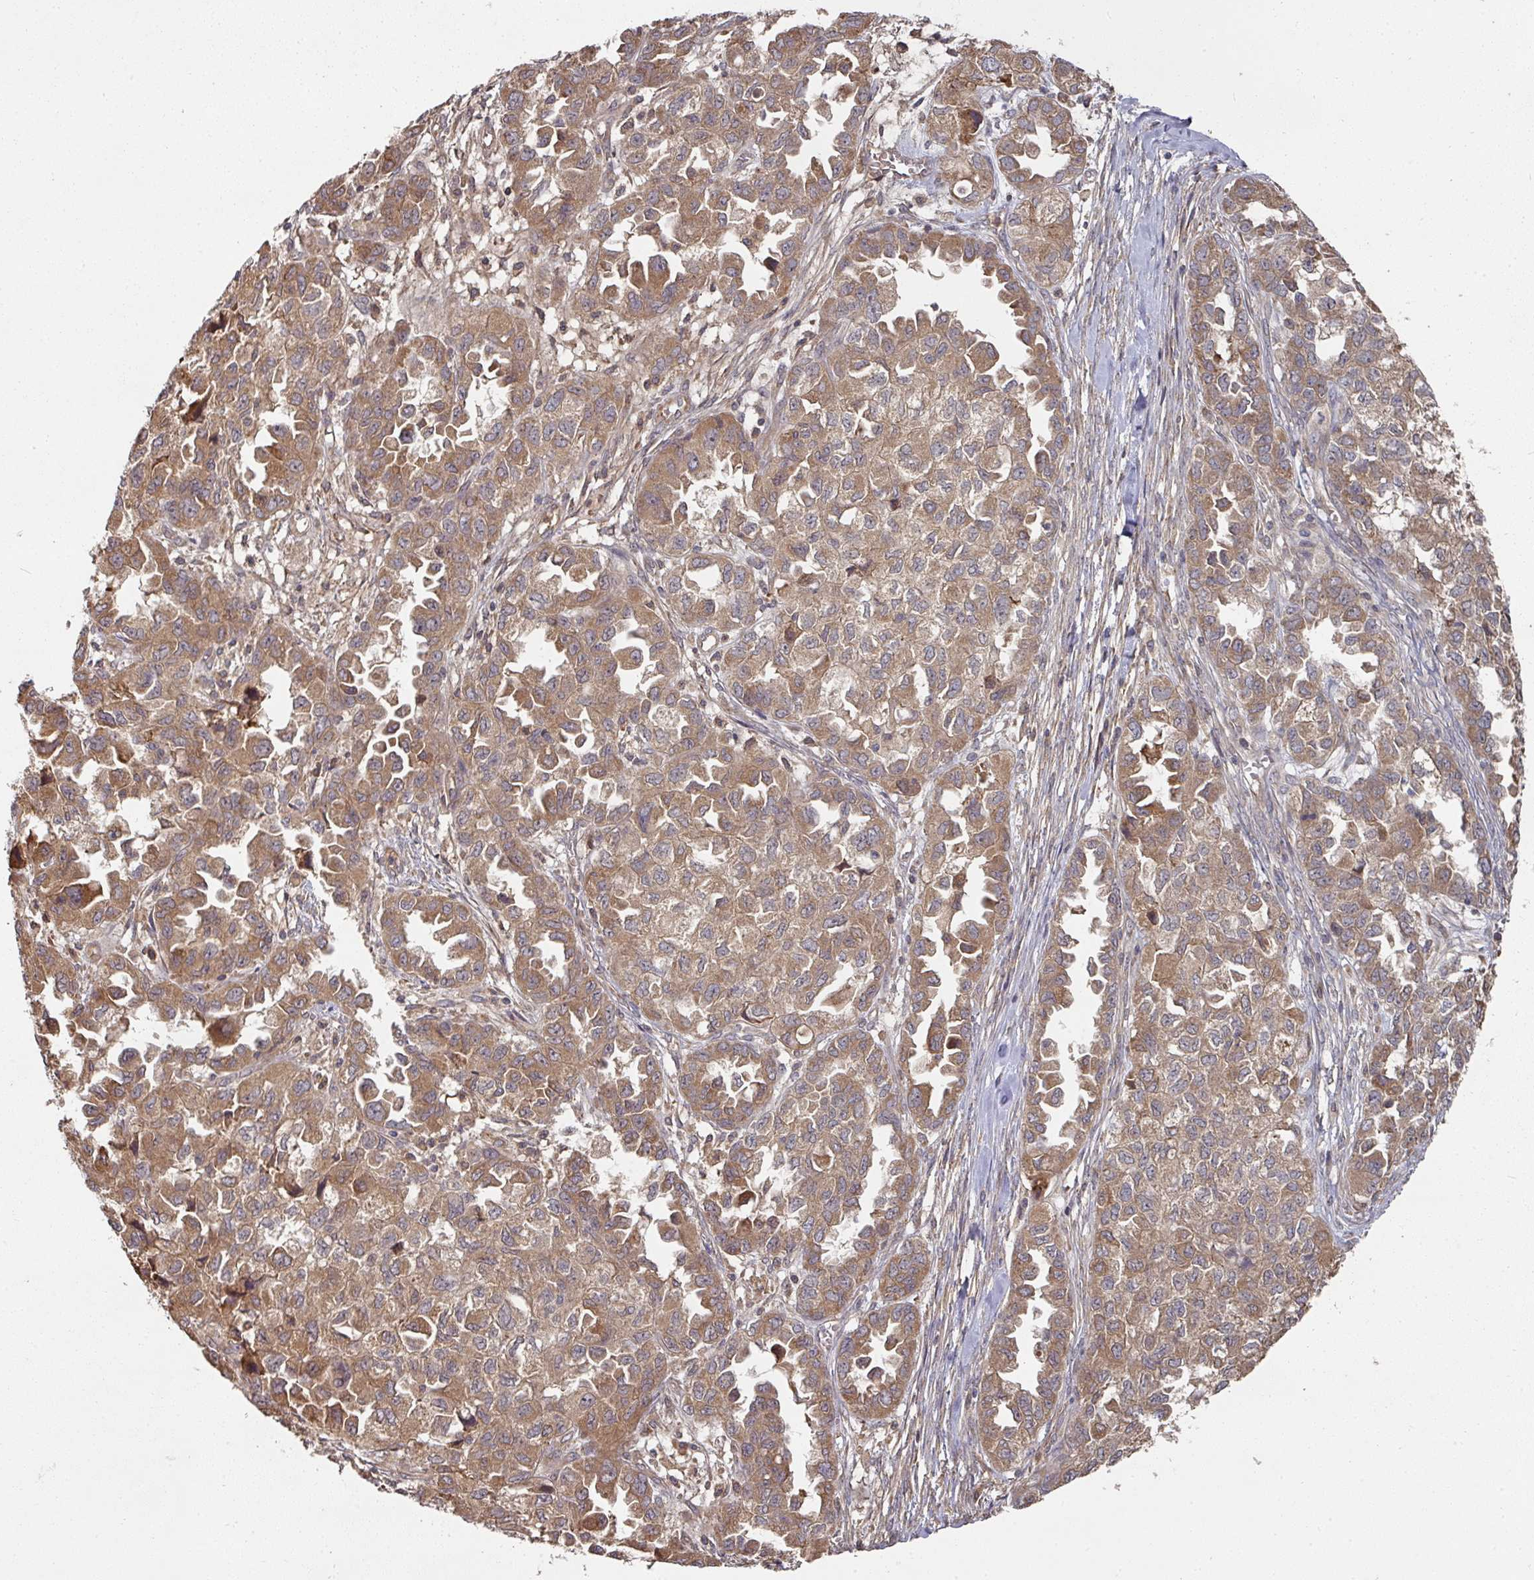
{"staining": {"intensity": "moderate", "quantity": ">75%", "location": "cytoplasmic/membranous"}, "tissue": "ovarian cancer", "cell_type": "Tumor cells", "image_type": "cancer", "snomed": [{"axis": "morphology", "description": "Cystadenocarcinoma, serous, NOS"}, {"axis": "topography", "description": "Ovary"}], "caption": "Immunohistochemistry (IHC) photomicrograph of ovarian cancer stained for a protein (brown), which shows medium levels of moderate cytoplasmic/membranous expression in about >75% of tumor cells.", "gene": "CEP95", "patient": {"sex": "female", "age": 84}}